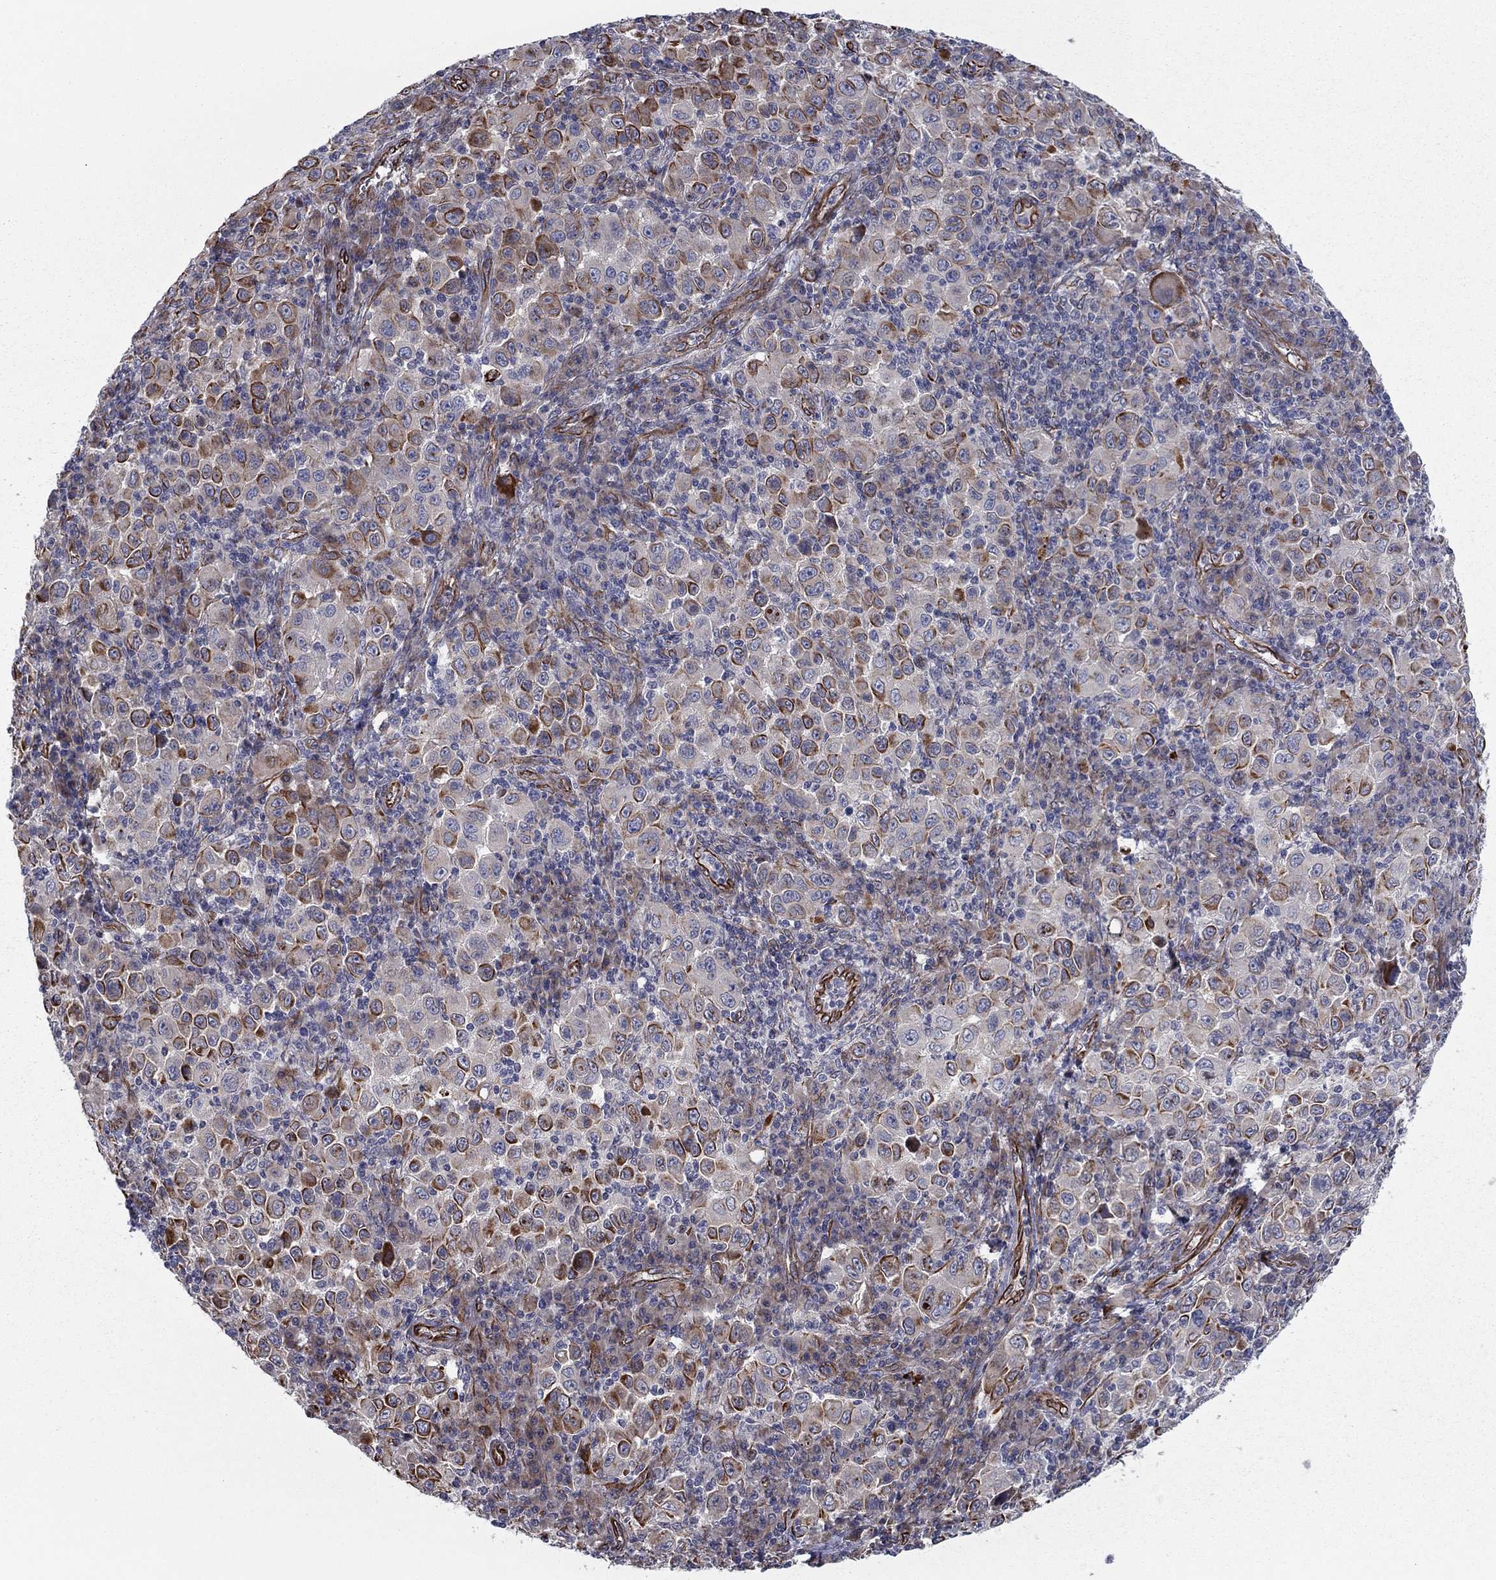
{"staining": {"intensity": "strong", "quantity": "<25%", "location": "cytoplasmic/membranous"}, "tissue": "melanoma", "cell_type": "Tumor cells", "image_type": "cancer", "snomed": [{"axis": "morphology", "description": "Malignant melanoma, NOS"}, {"axis": "topography", "description": "Skin"}], "caption": "Immunohistochemistry photomicrograph of neoplastic tissue: human malignant melanoma stained using immunohistochemistry (IHC) demonstrates medium levels of strong protein expression localized specifically in the cytoplasmic/membranous of tumor cells, appearing as a cytoplasmic/membranous brown color.", "gene": "CLSTN1", "patient": {"sex": "female", "age": 57}}